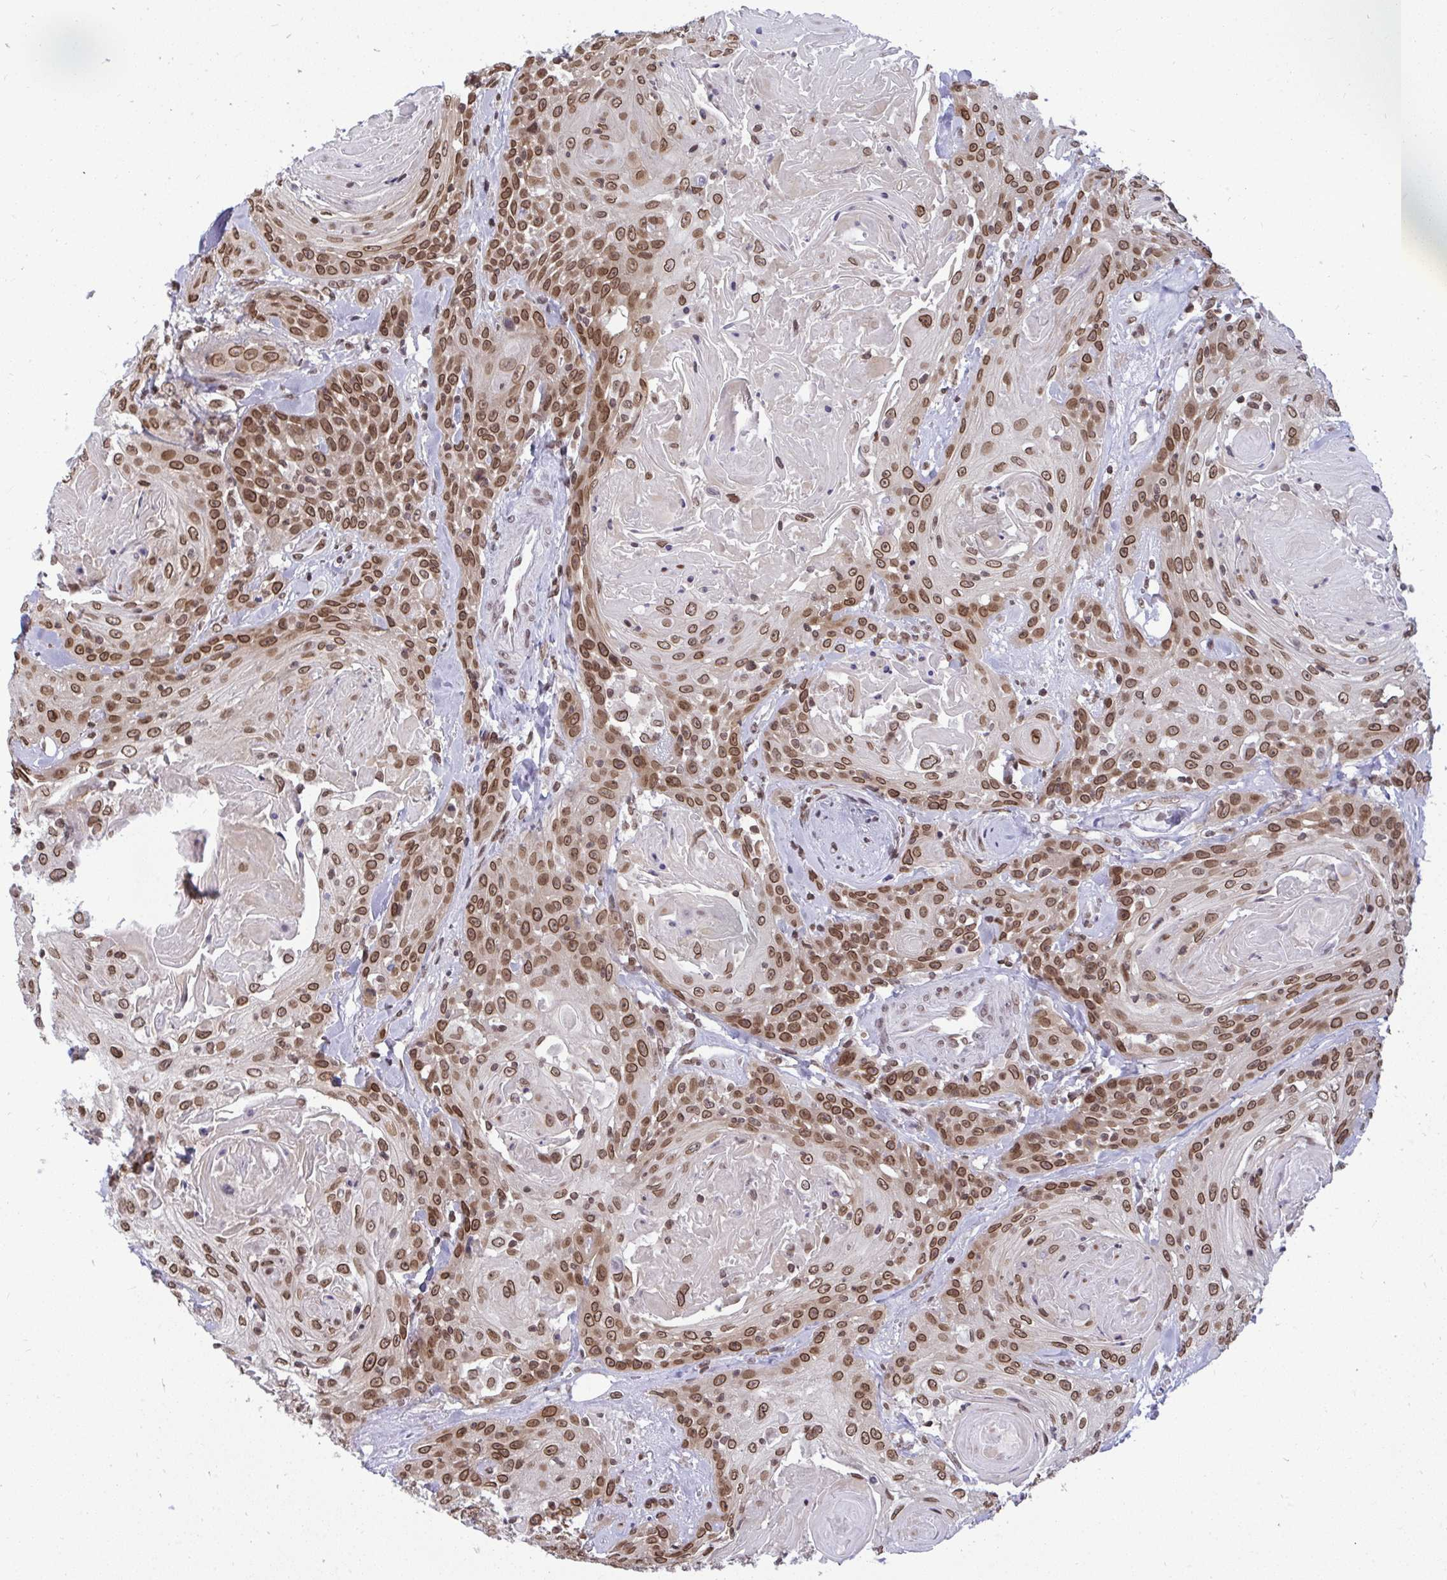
{"staining": {"intensity": "moderate", "quantity": ">75%", "location": "cytoplasmic/membranous,nuclear"}, "tissue": "head and neck cancer", "cell_type": "Tumor cells", "image_type": "cancer", "snomed": [{"axis": "morphology", "description": "Squamous cell carcinoma, NOS"}, {"axis": "topography", "description": "Head-Neck"}], "caption": "A high-resolution image shows immunohistochemistry (IHC) staining of squamous cell carcinoma (head and neck), which displays moderate cytoplasmic/membranous and nuclear positivity in approximately >75% of tumor cells. (DAB IHC, brown staining for protein, blue staining for nuclei).", "gene": "JPT1", "patient": {"sex": "female", "age": 84}}